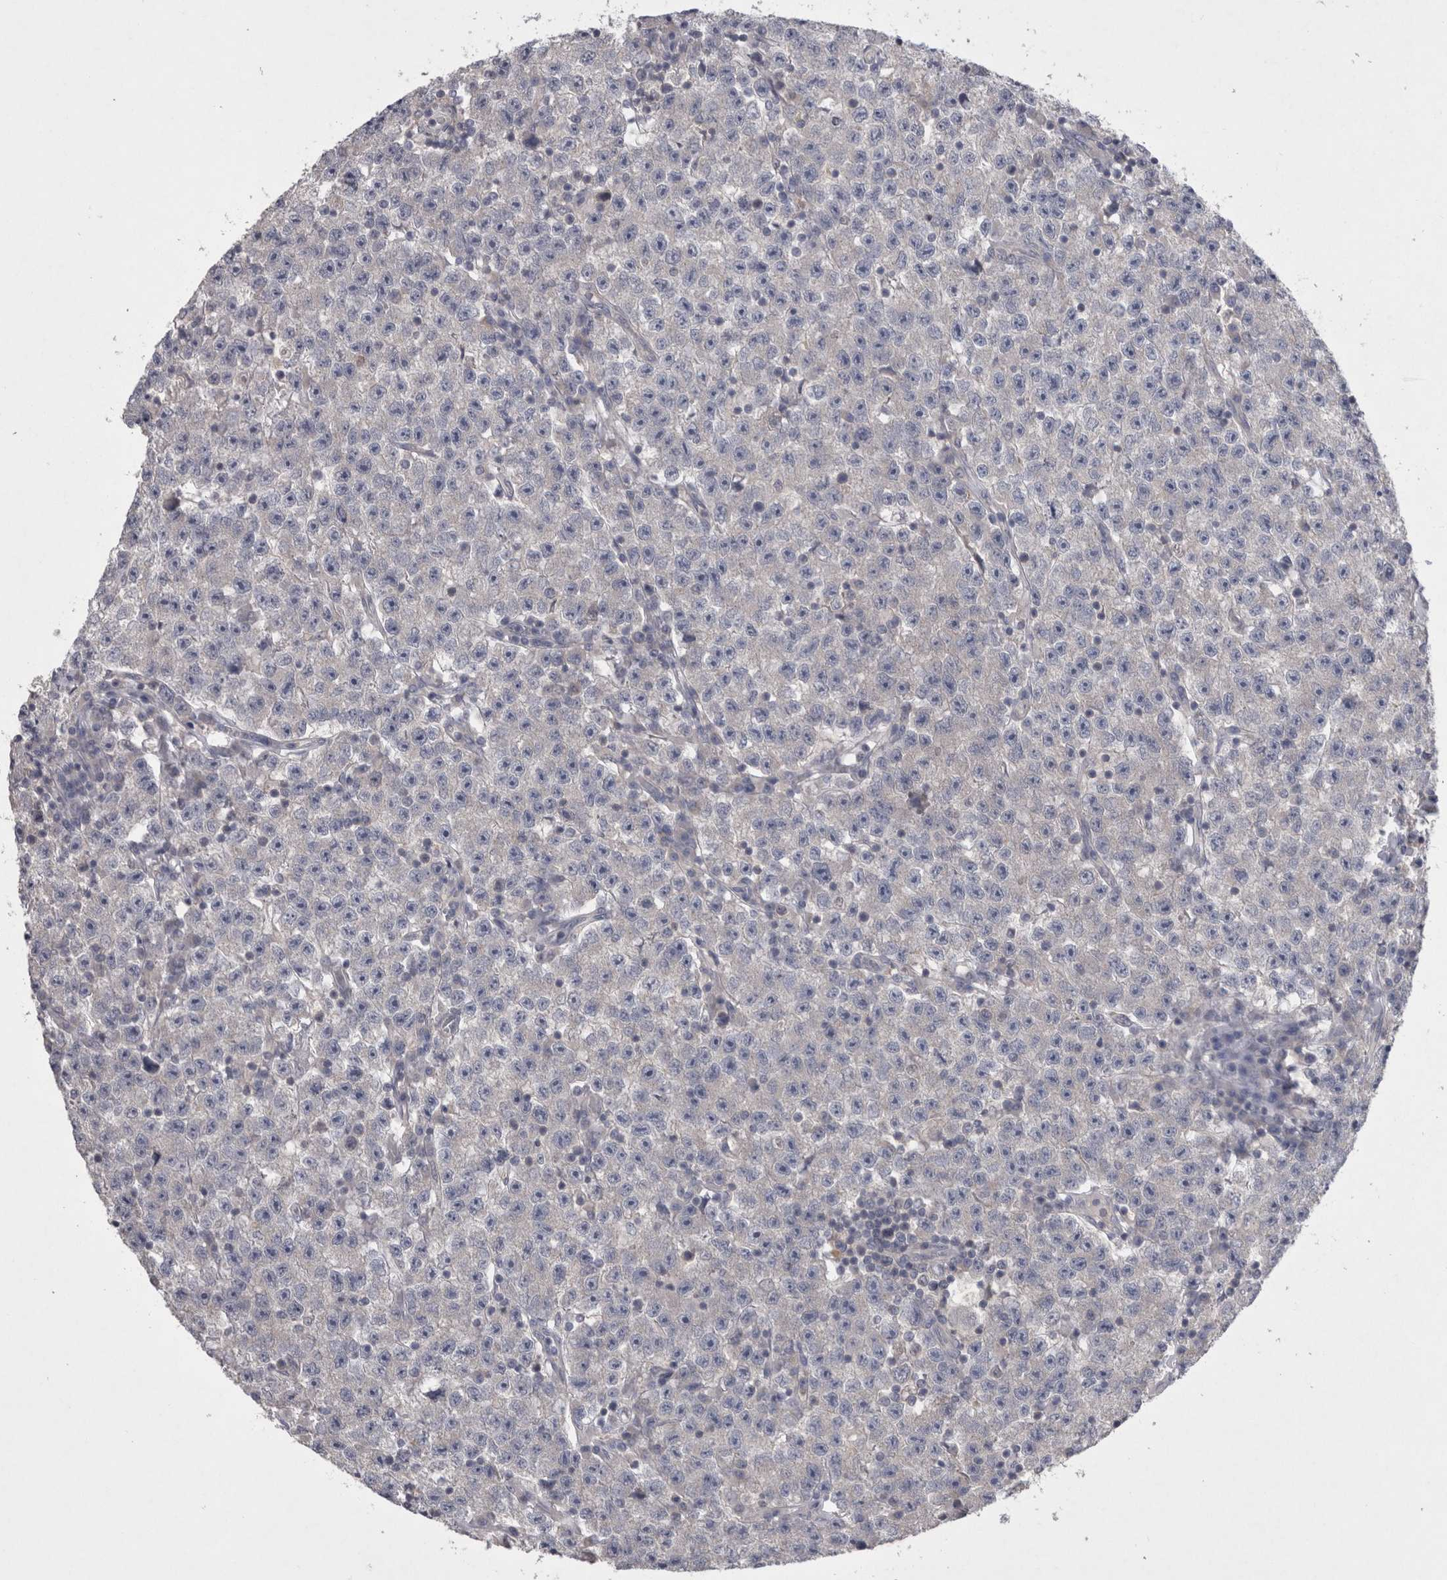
{"staining": {"intensity": "negative", "quantity": "none", "location": "none"}, "tissue": "testis cancer", "cell_type": "Tumor cells", "image_type": "cancer", "snomed": [{"axis": "morphology", "description": "Seminoma, NOS"}, {"axis": "topography", "description": "Testis"}], "caption": "The photomicrograph reveals no significant positivity in tumor cells of testis cancer (seminoma).", "gene": "LRRC40", "patient": {"sex": "male", "age": 22}}